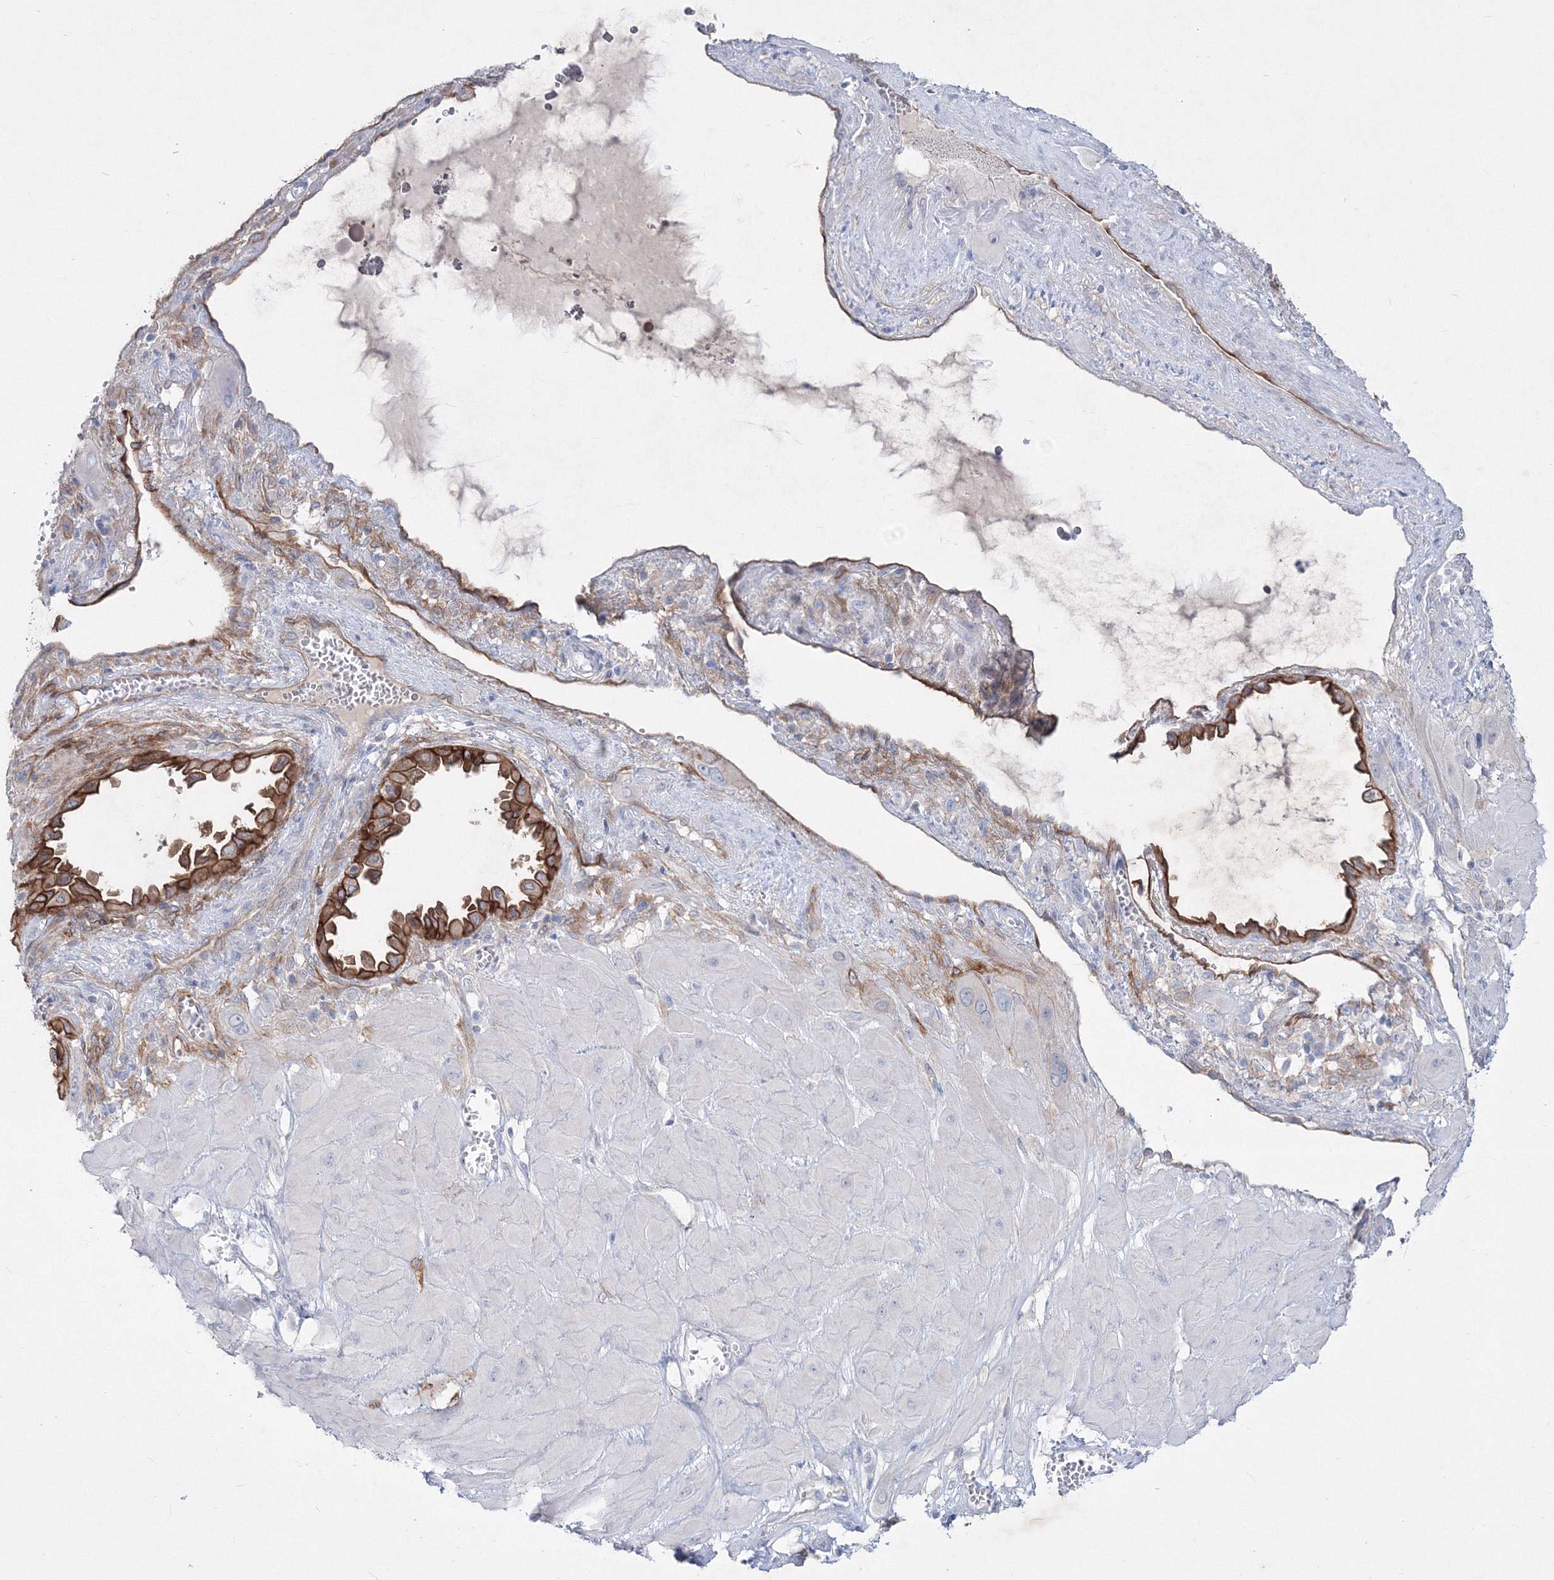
{"staining": {"intensity": "strong", "quantity": ">75%", "location": "cytoplasmic/membranous"}, "tissue": "cervical cancer", "cell_type": "Tumor cells", "image_type": "cancer", "snomed": [{"axis": "morphology", "description": "Squamous cell carcinoma, NOS"}, {"axis": "topography", "description": "Cervix"}], "caption": "Immunohistochemical staining of human cervical squamous cell carcinoma reveals strong cytoplasmic/membranous protein positivity in about >75% of tumor cells.", "gene": "TMEM139", "patient": {"sex": "female", "age": 34}}